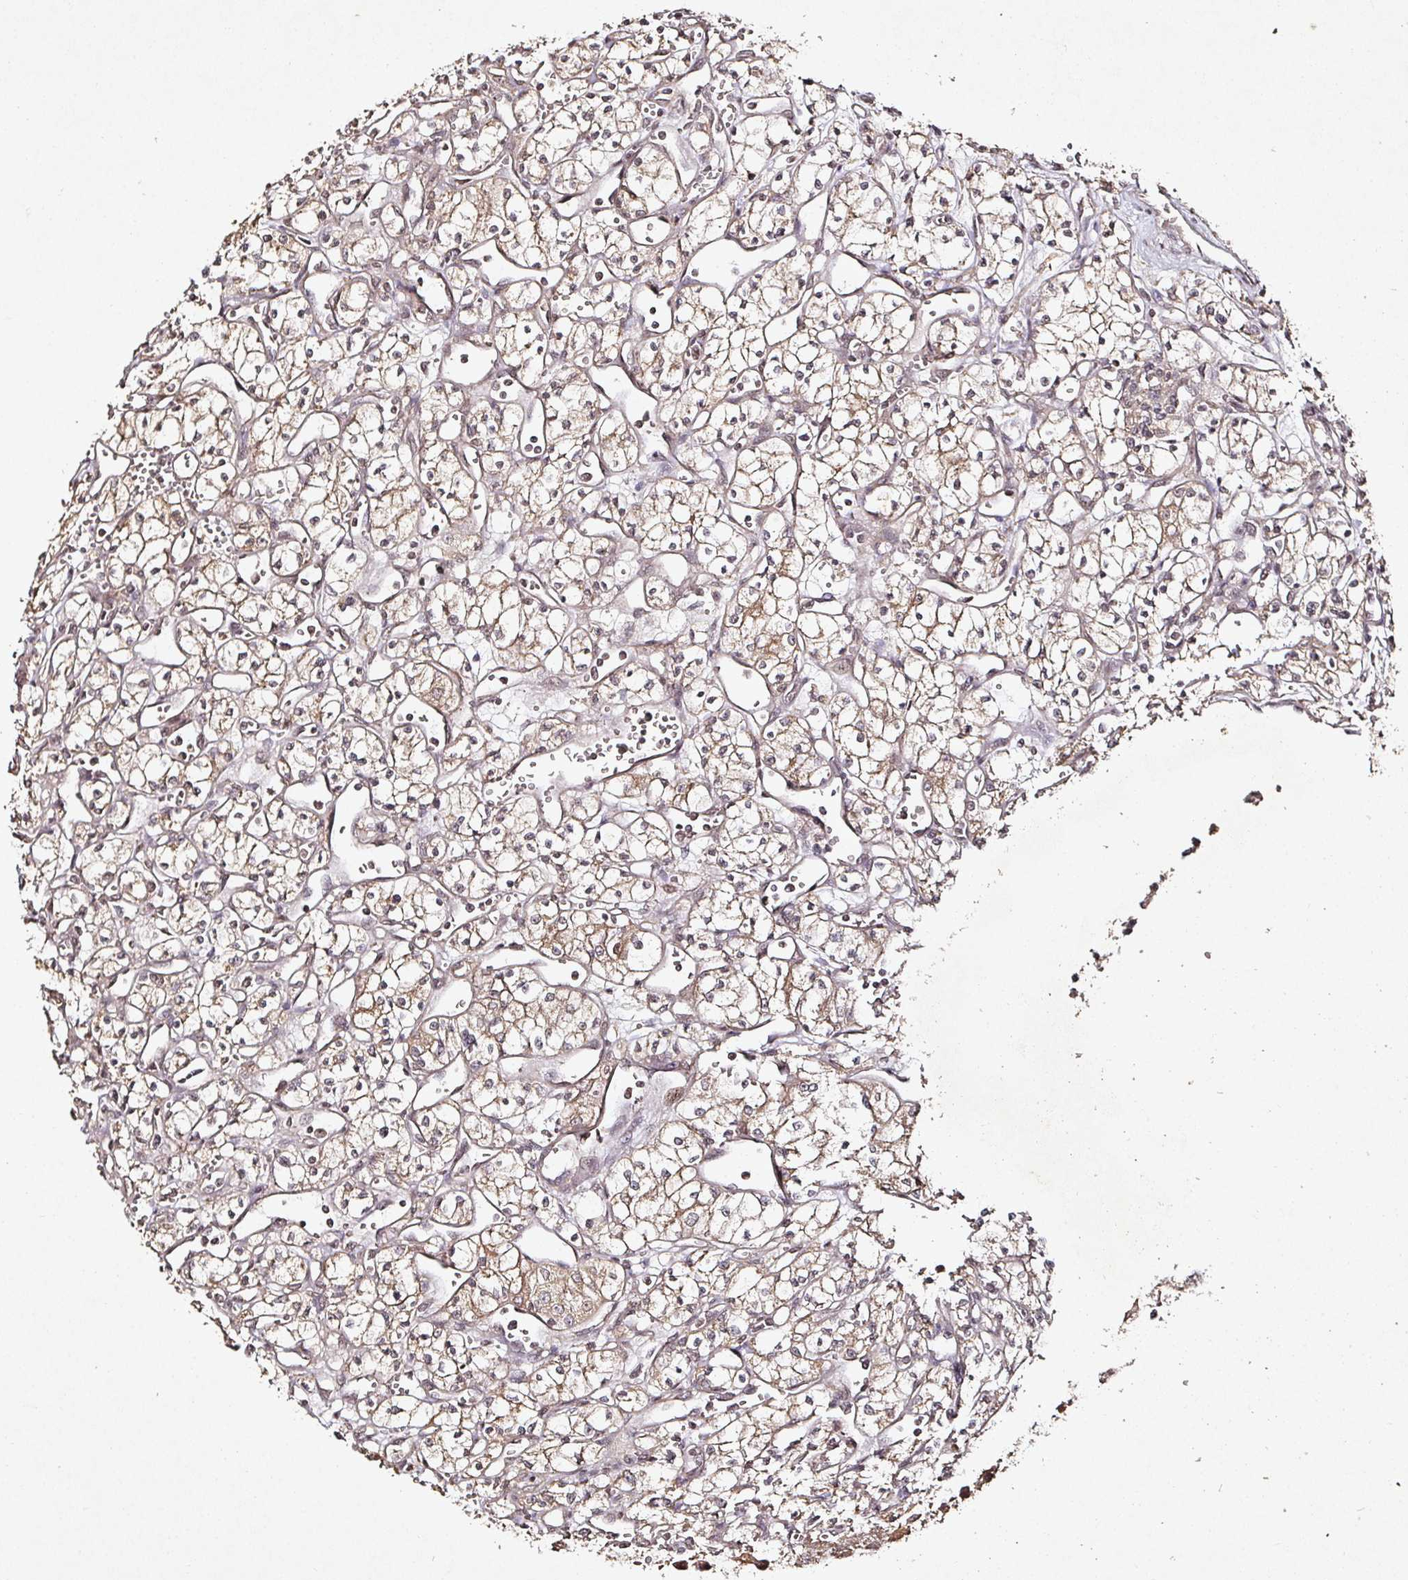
{"staining": {"intensity": "weak", "quantity": ">75%", "location": "cytoplasmic/membranous"}, "tissue": "renal cancer", "cell_type": "Tumor cells", "image_type": "cancer", "snomed": [{"axis": "morphology", "description": "Adenocarcinoma, NOS"}, {"axis": "topography", "description": "Kidney"}], "caption": "Human adenocarcinoma (renal) stained with a protein marker exhibits weak staining in tumor cells.", "gene": "CAPN5", "patient": {"sex": "male", "age": 59}}